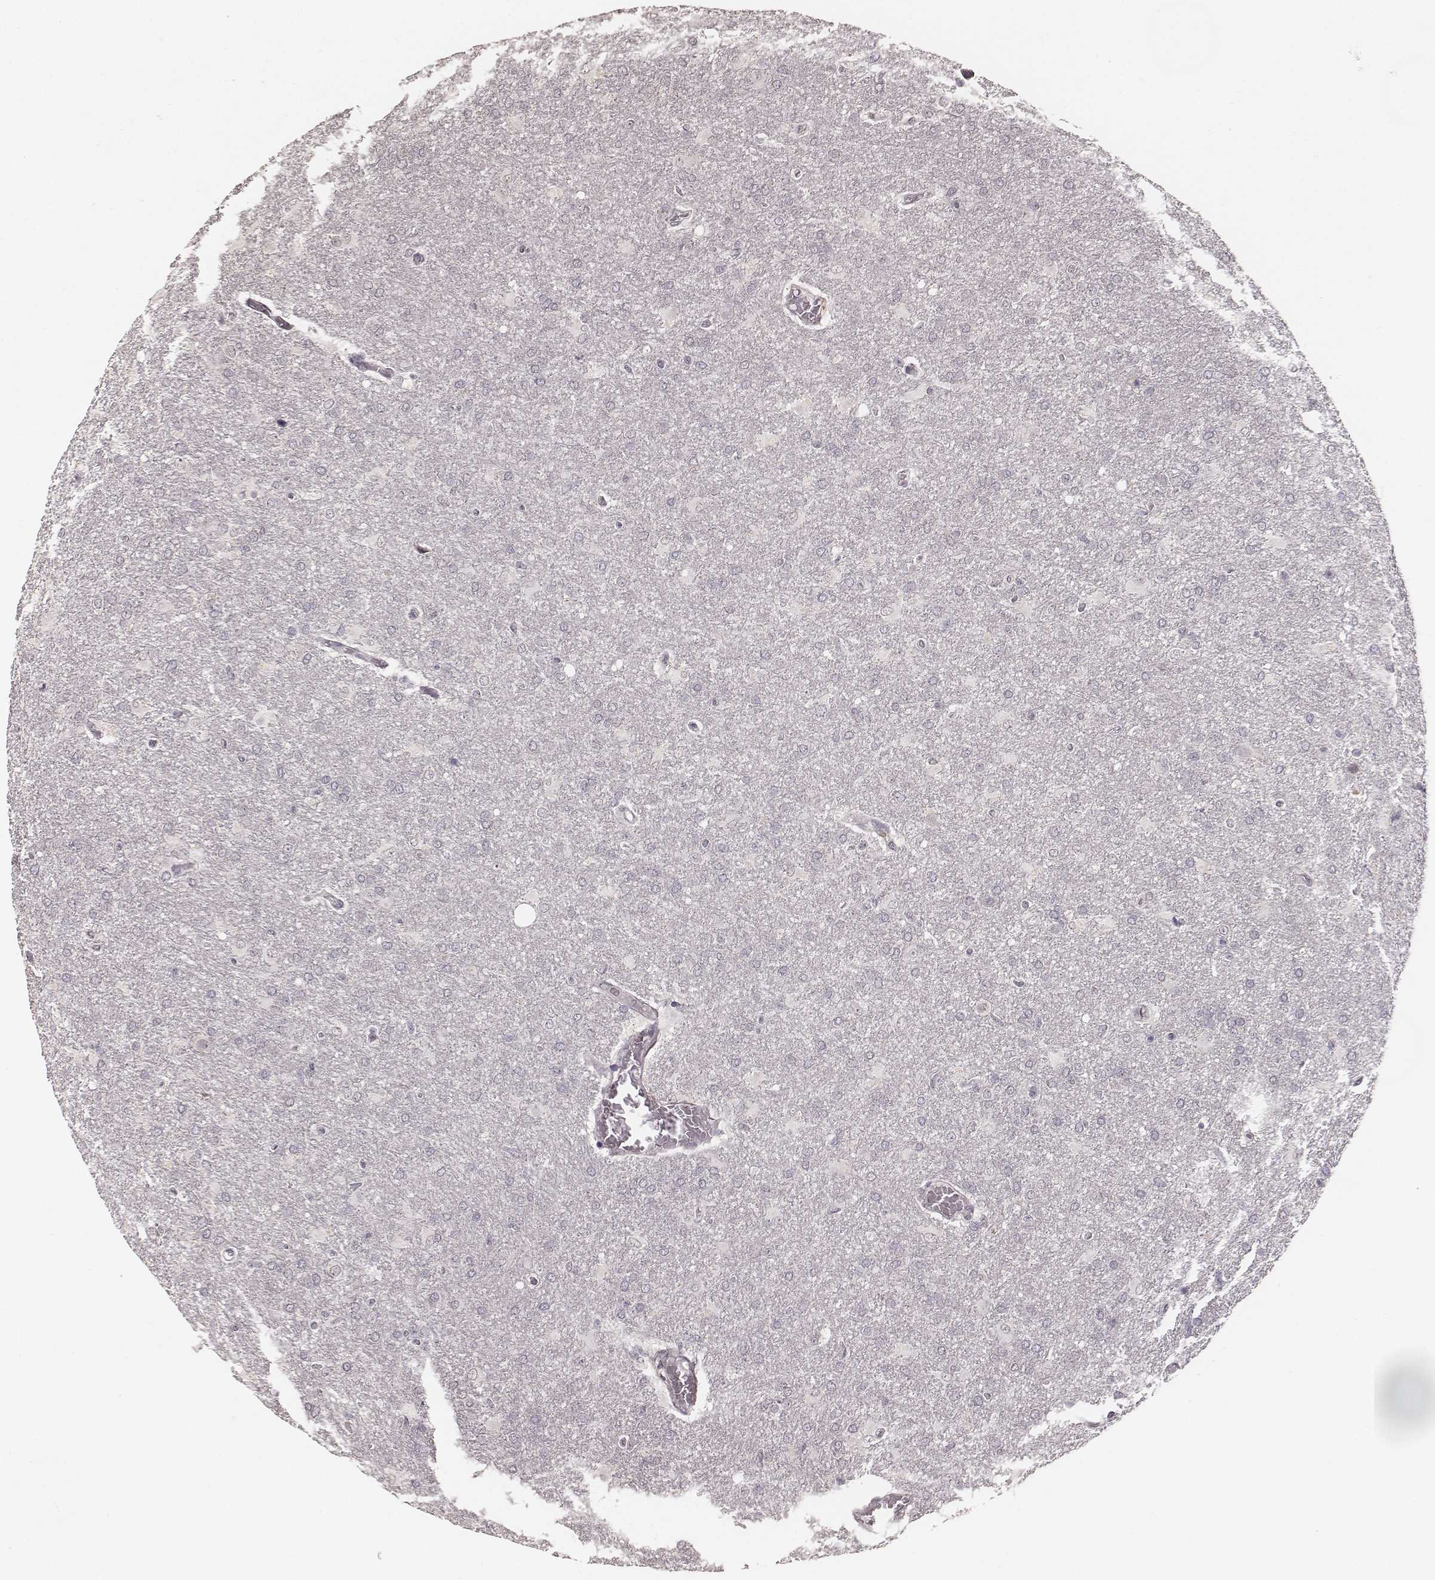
{"staining": {"intensity": "negative", "quantity": "none", "location": "none"}, "tissue": "glioma", "cell_type": "Tumor cells", "image_type": "cancer", "snomed": [{"axis": "morphology", "description": "Glioma, malignant, High grade"}, {"axis": "topography", "description": "Brain"}], "caption": "This micrograph is of malignant glioma (high-grade) stained with IHC to label a protein in brown with the nuclei are counter-stained blue. There is no expression in tumor cells.", "gene": "LY6K", "patient": {"sex": "male", "age": 68}}